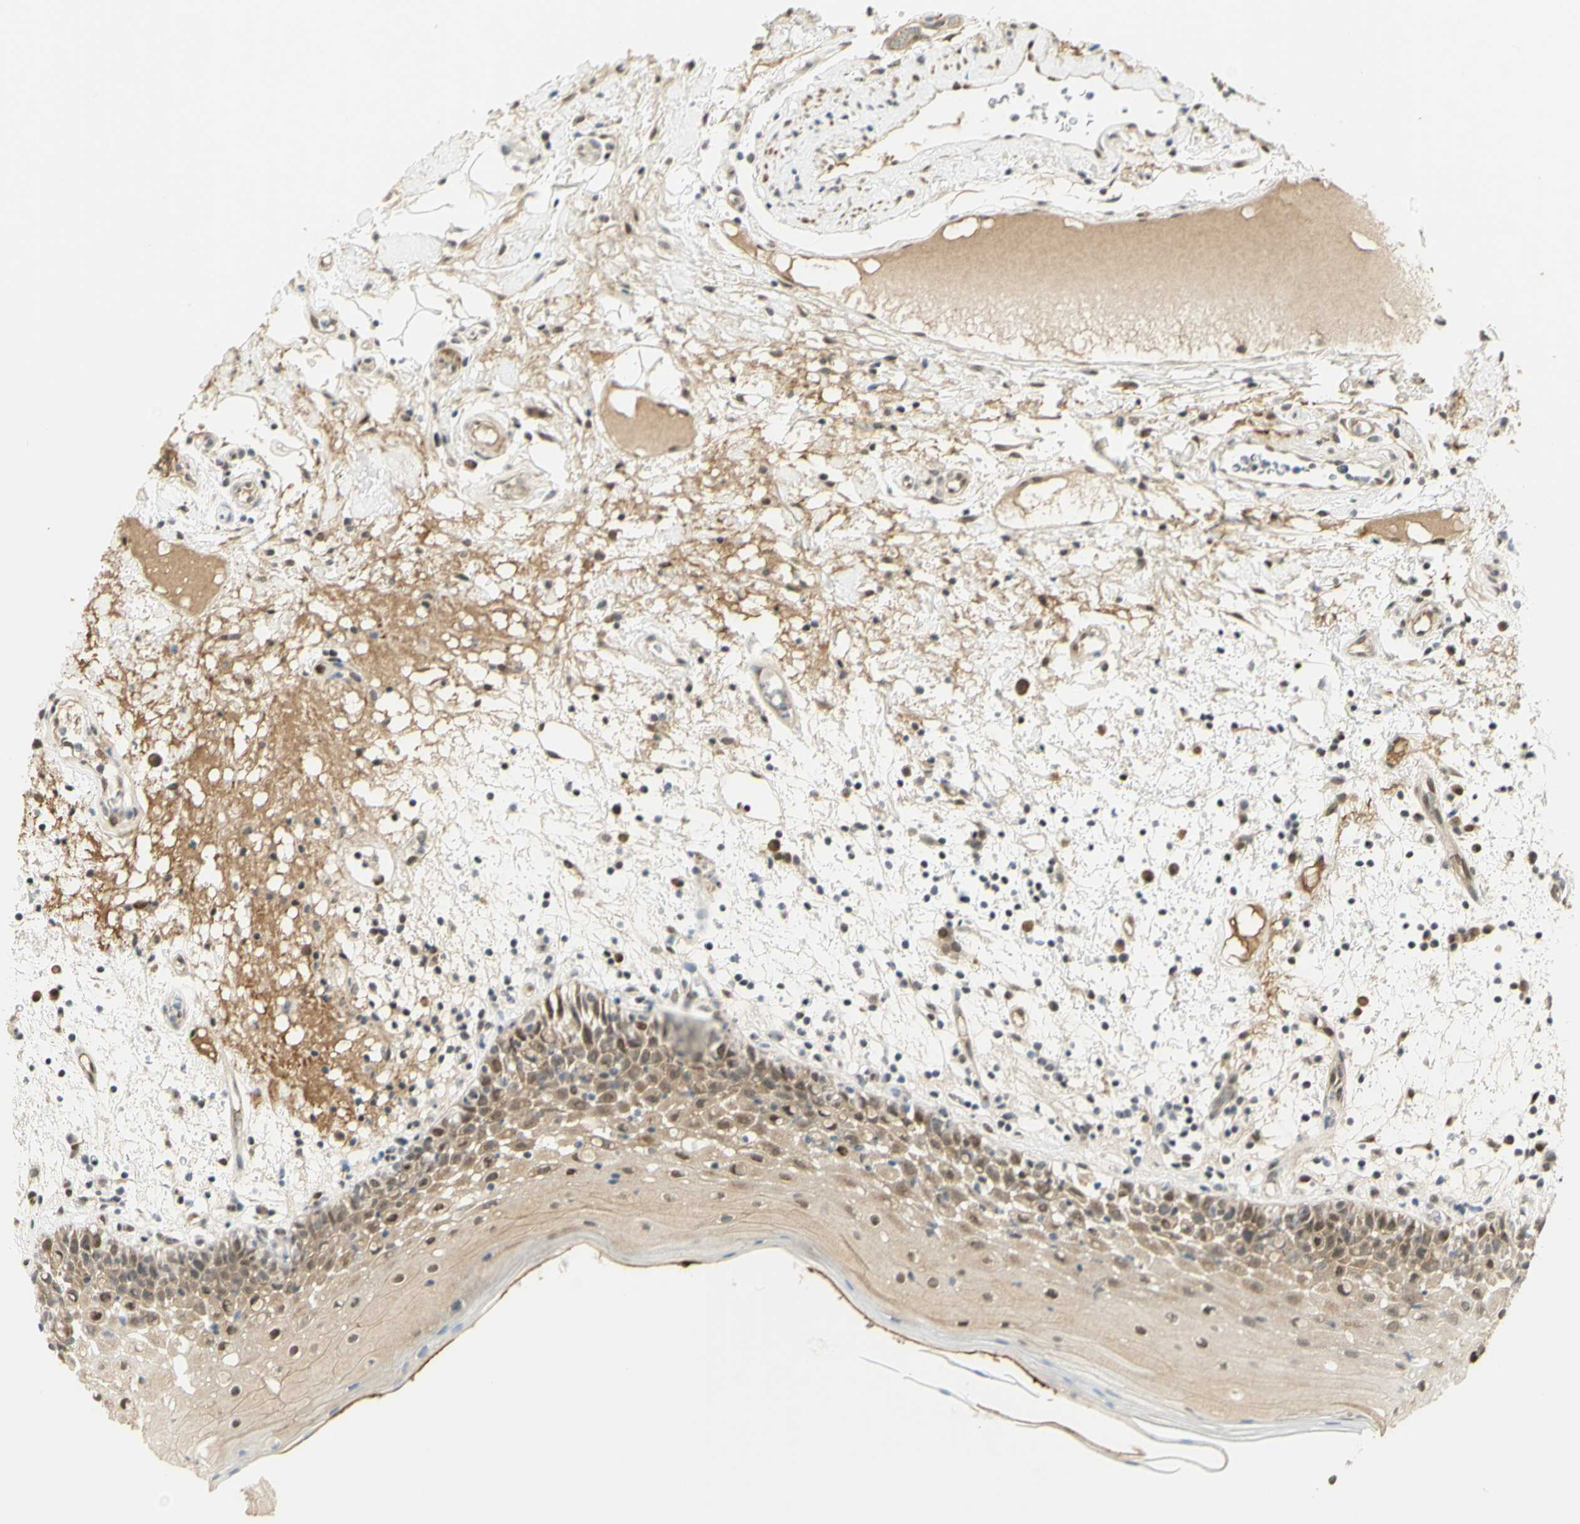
{"staining": {"intensity": "moderate", "quantity": "25%-75%", "location": "cytoplasmic/membranous,nuclear"}, "tissue": "oral mucosa", "cell_type": "Squamous epithelial cells", "image_type": "normal", "snomed": [{"axis": "morphology", "description": "Normal tissue, NOS"}, {"axis": "morphology", "description": "Squamous cell carcinoma, NOS"}, {"axis": "topography", "description": "Skeletal muscle"}, {"axis": "topography", "description": "Oral tissue"}], "caption": "A micrograph showing moderate cytoplasmic/membranous,nuclear expression in about 25%-75% of squamous epithelial cells in normal oral mucosa, as visualized by brown immunohistochemical staining.", "gene": "DDX1", "patient": {"sex": "male", "age": 71}}